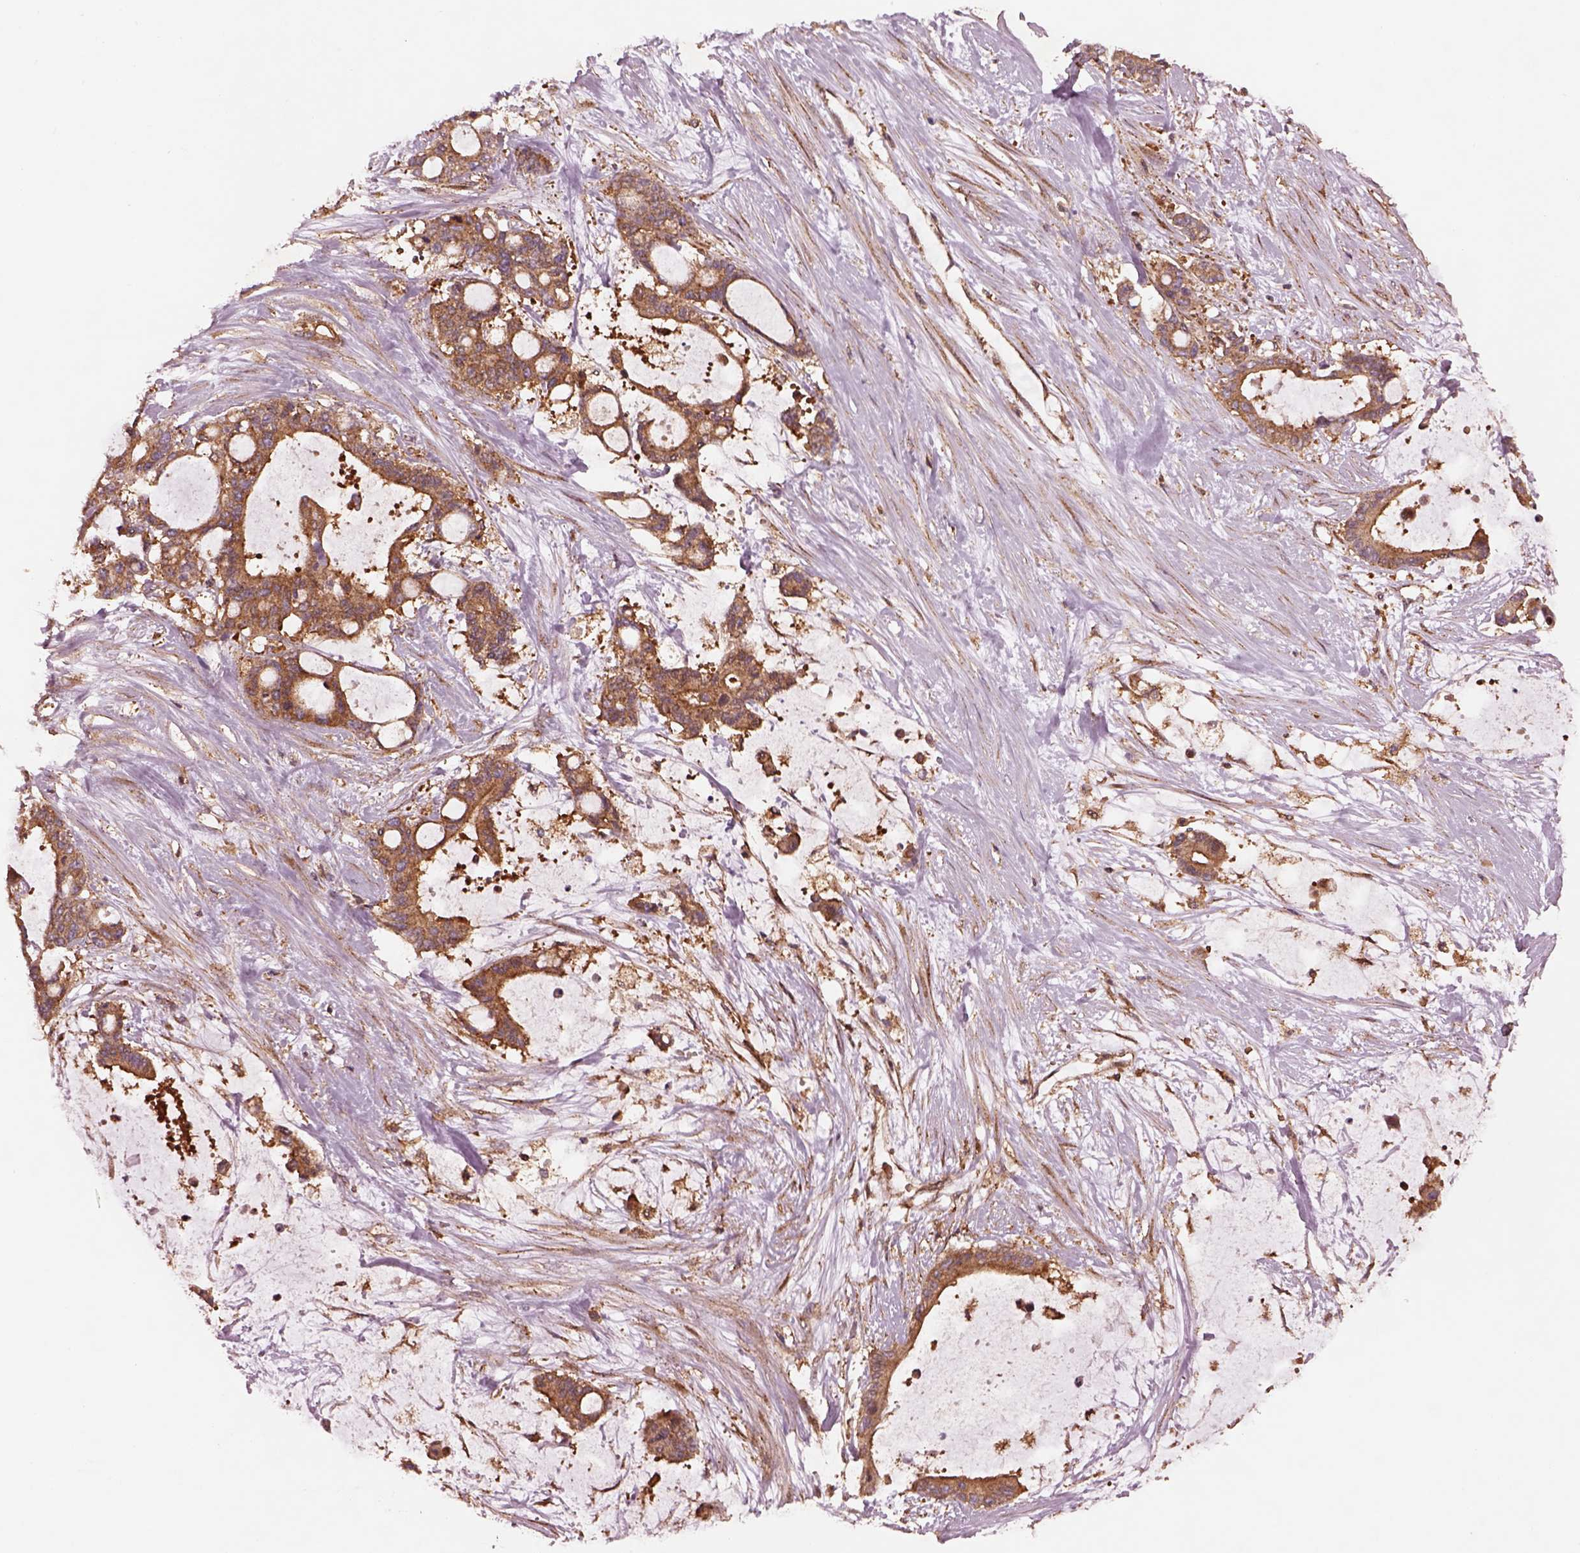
{"staining": {"intensity": "moderate", "quantity": ">75%", "location": "cytoplasmic/membranous"}, "tissue": "liver cancer", "cell_type": "Tumor cells", "image_type": "cancer", "snomed": [{"axis": "morphology", "description": "Normal tissue, NOS"}, {"axis": "morphology", "description": "Cholangiocarcinoma"}, {"axis": "topography", "description": "Liver"}, {"axis": "topography", "description": "Peripheral nerve tissue"}], "caption": "Human cholangiocarcinoma (liver) stained with a brown dye displays moderate cytoplasmic/membranous positive positivity in about >75% of tumor cells.", "gene": "WASHC2A", "patient": {"sex": "female", "age": 73}}